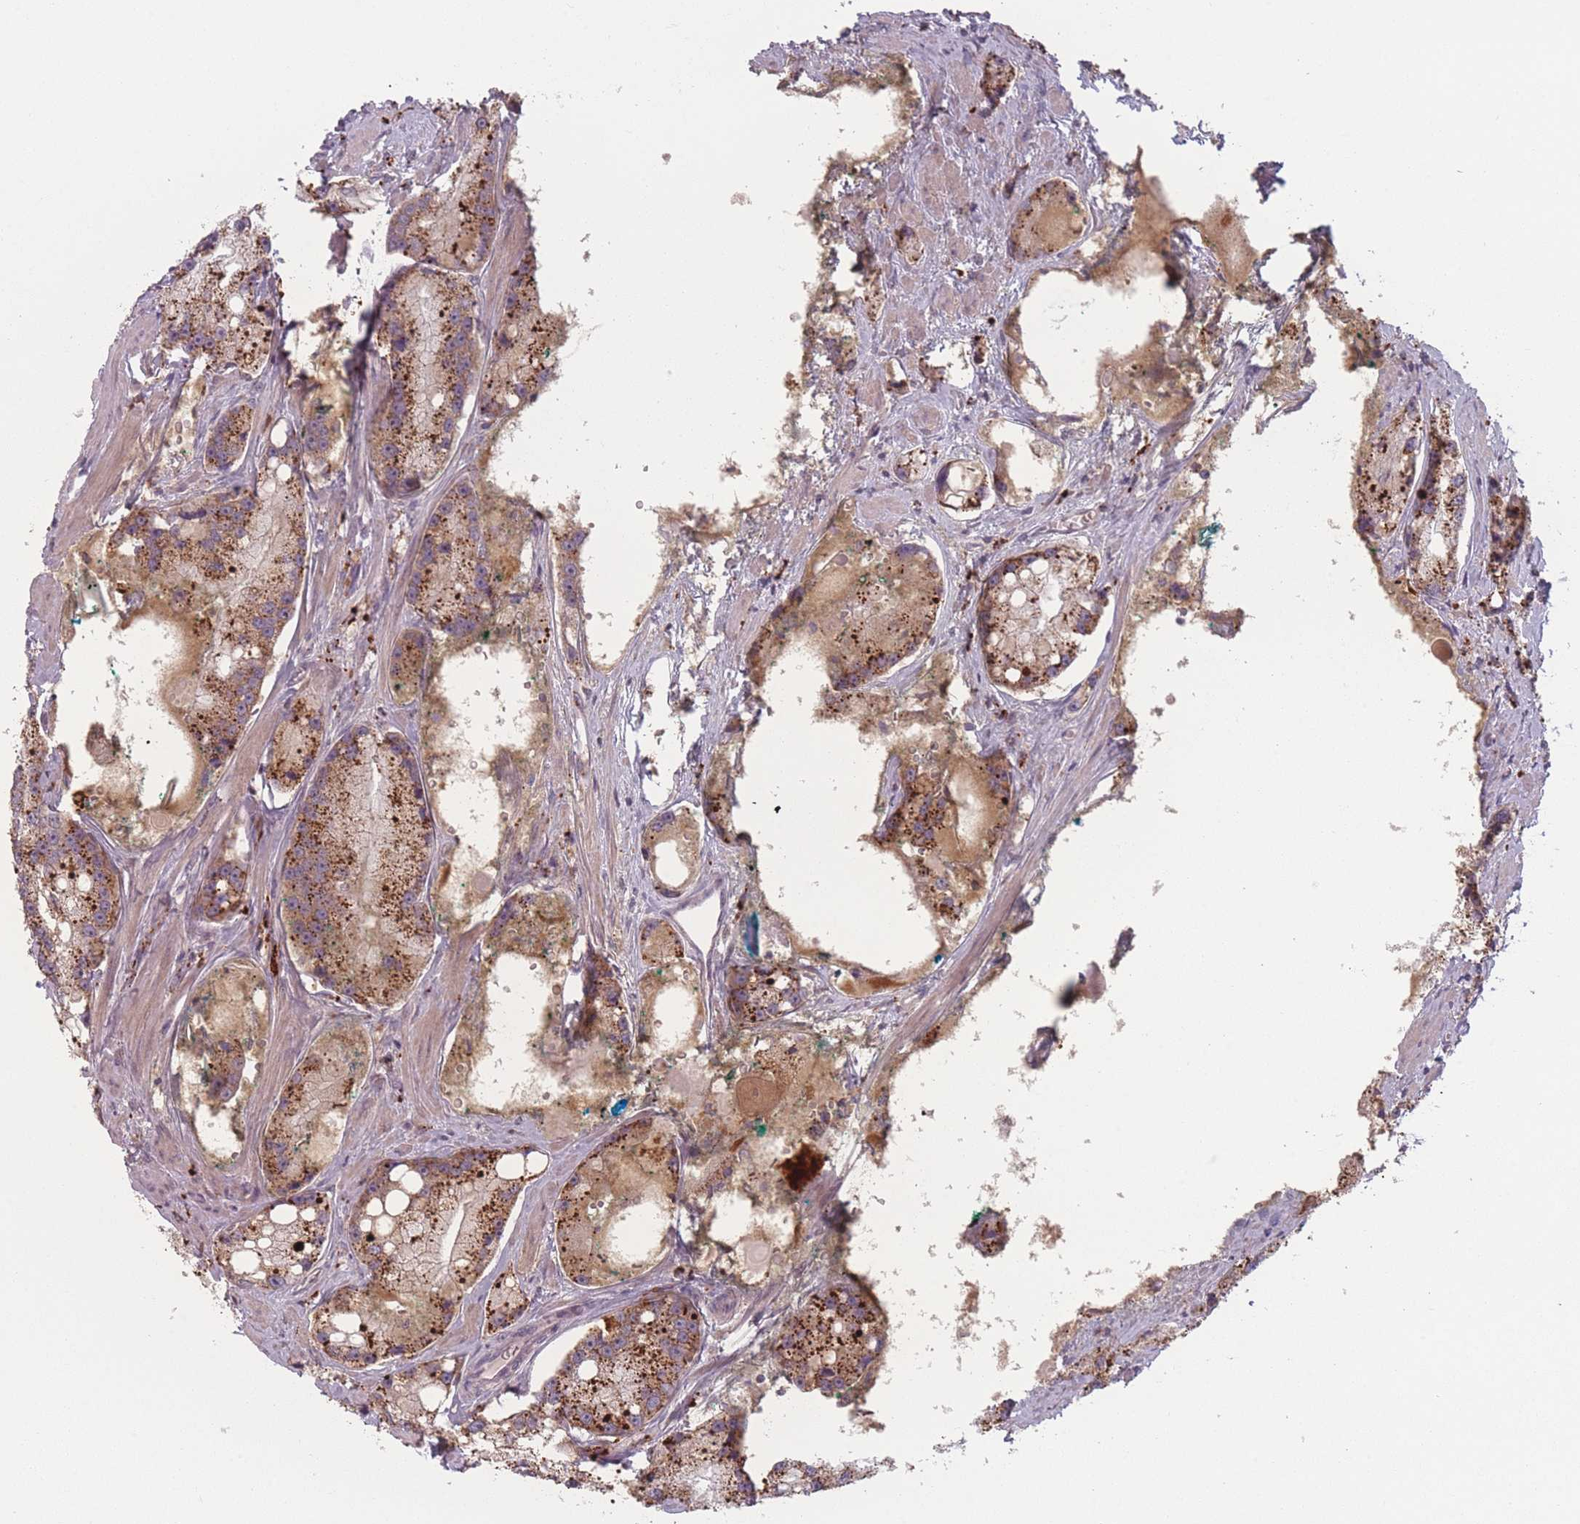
{"staining": {"intensity": "moderate", "quantity": ">75%", "location": "cytoplasmic/membranous"}, "tissue": "prostate cancer", "cell_type": "Tumor cells", "image_type": "cancer", "snomed": [{"axis": "morphology", "description": "Adenocarcinoma, High grade"}, {"axis": "topography", "description": "Prostate"}], "caption": "Protein expression analysis of human adenocarcinoma (high-grade) (prostate) reveals moderate cytoplasmic/membranous staining in approximately >75% of tumor cells.", "gene": "OR10C1", "patient": {"sex": "male", "age": 74}}